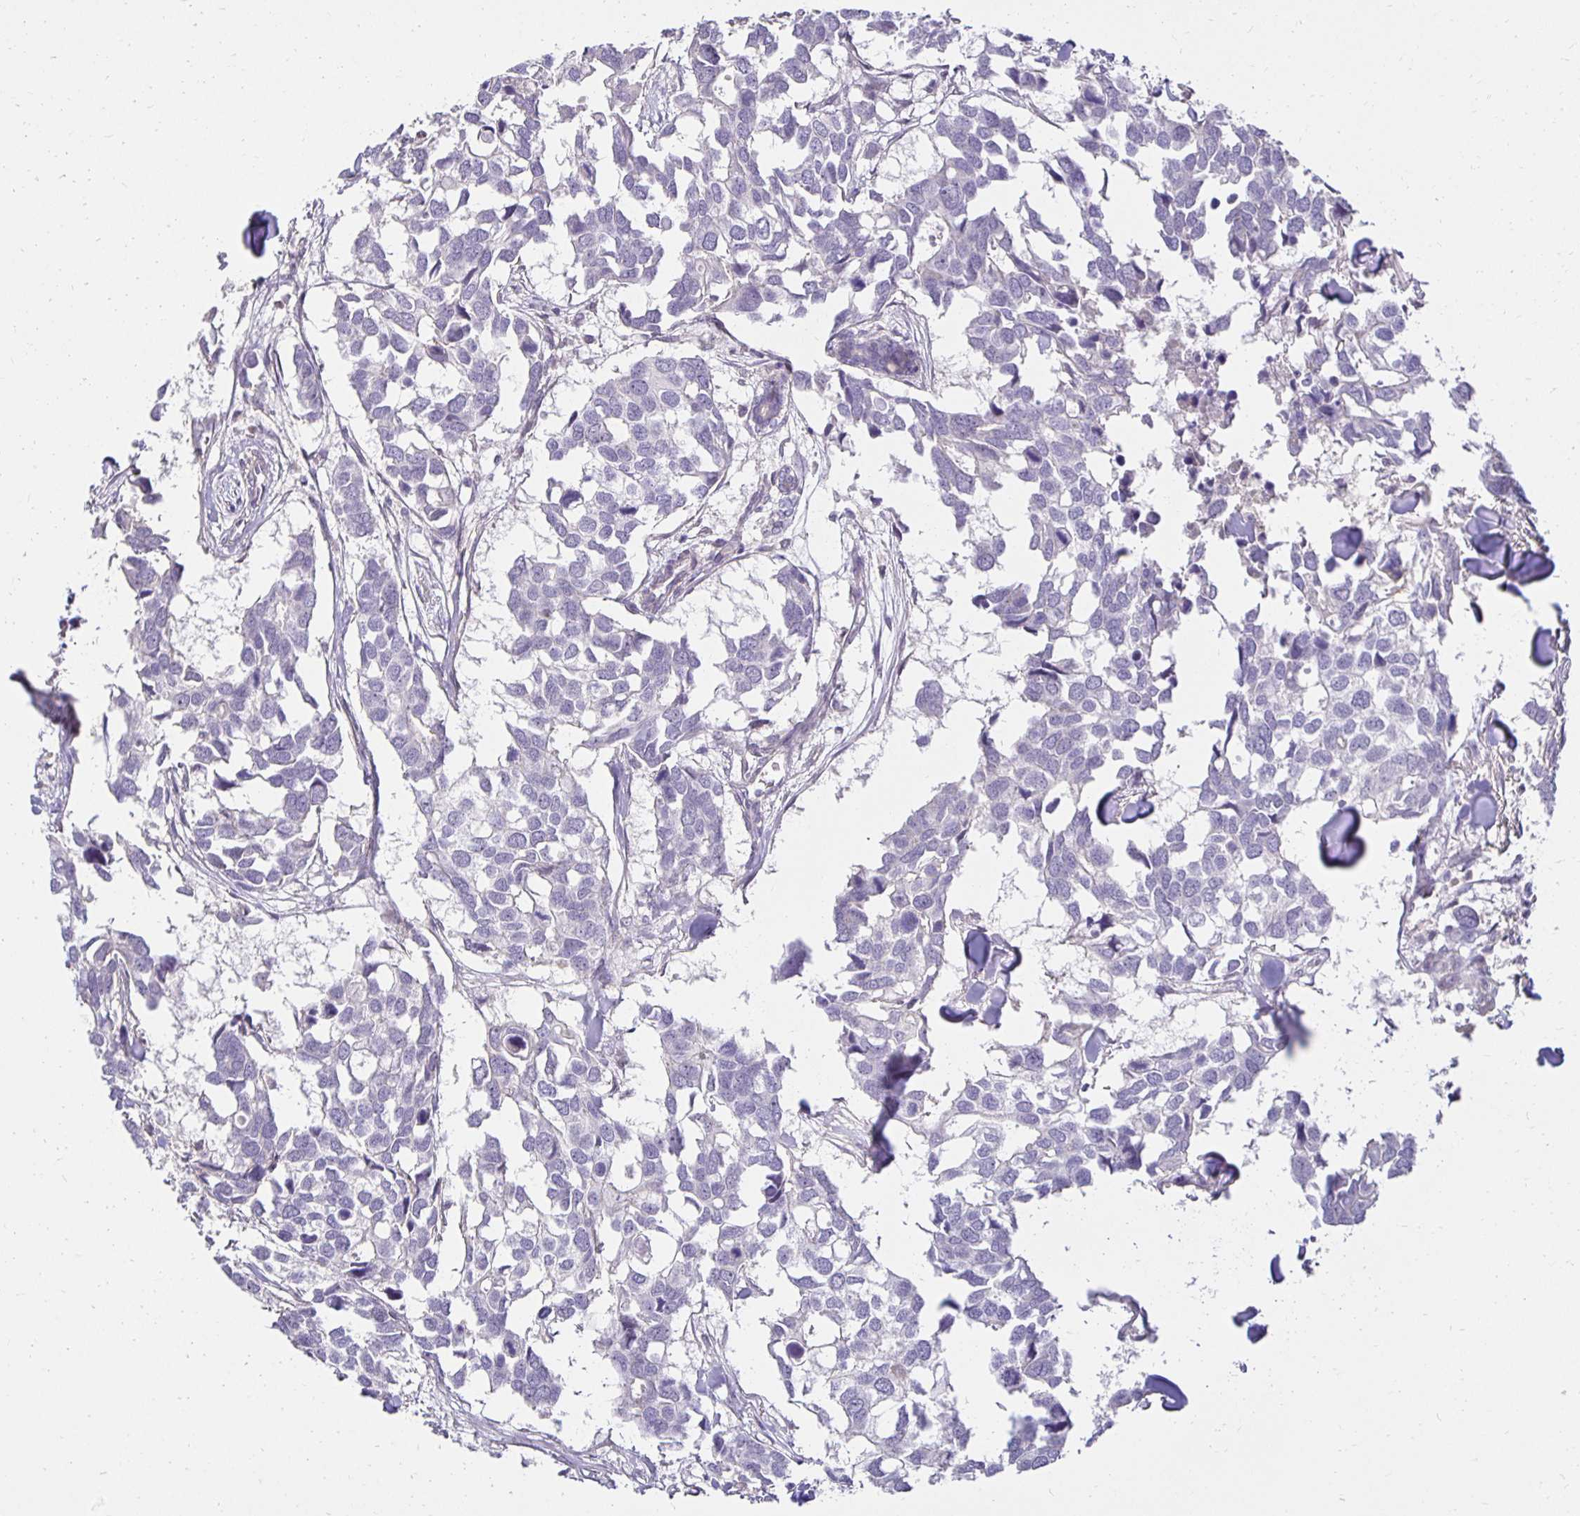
{"staining": {"intensity": "negative", "quantity": "none", "location": "none"}, "tissue": "breast cancer", "cell_type": "Tumor cells", "image_type": "cancer", "snomed": [{"axis": "morphology", "description": "Duct carcinoma"}, {"axis": "topography", "description": "Breast"}], "caption": "DAB (3,3'-diaminobenzidine) immunohistochemical staining of breast cancer (intraductal carcinoma) exhibits no significant expression in tumor cells. Nuclei are stained in blue.", "gene": "PNPLA3", "patient": {"sex": "female", "age": 83}}